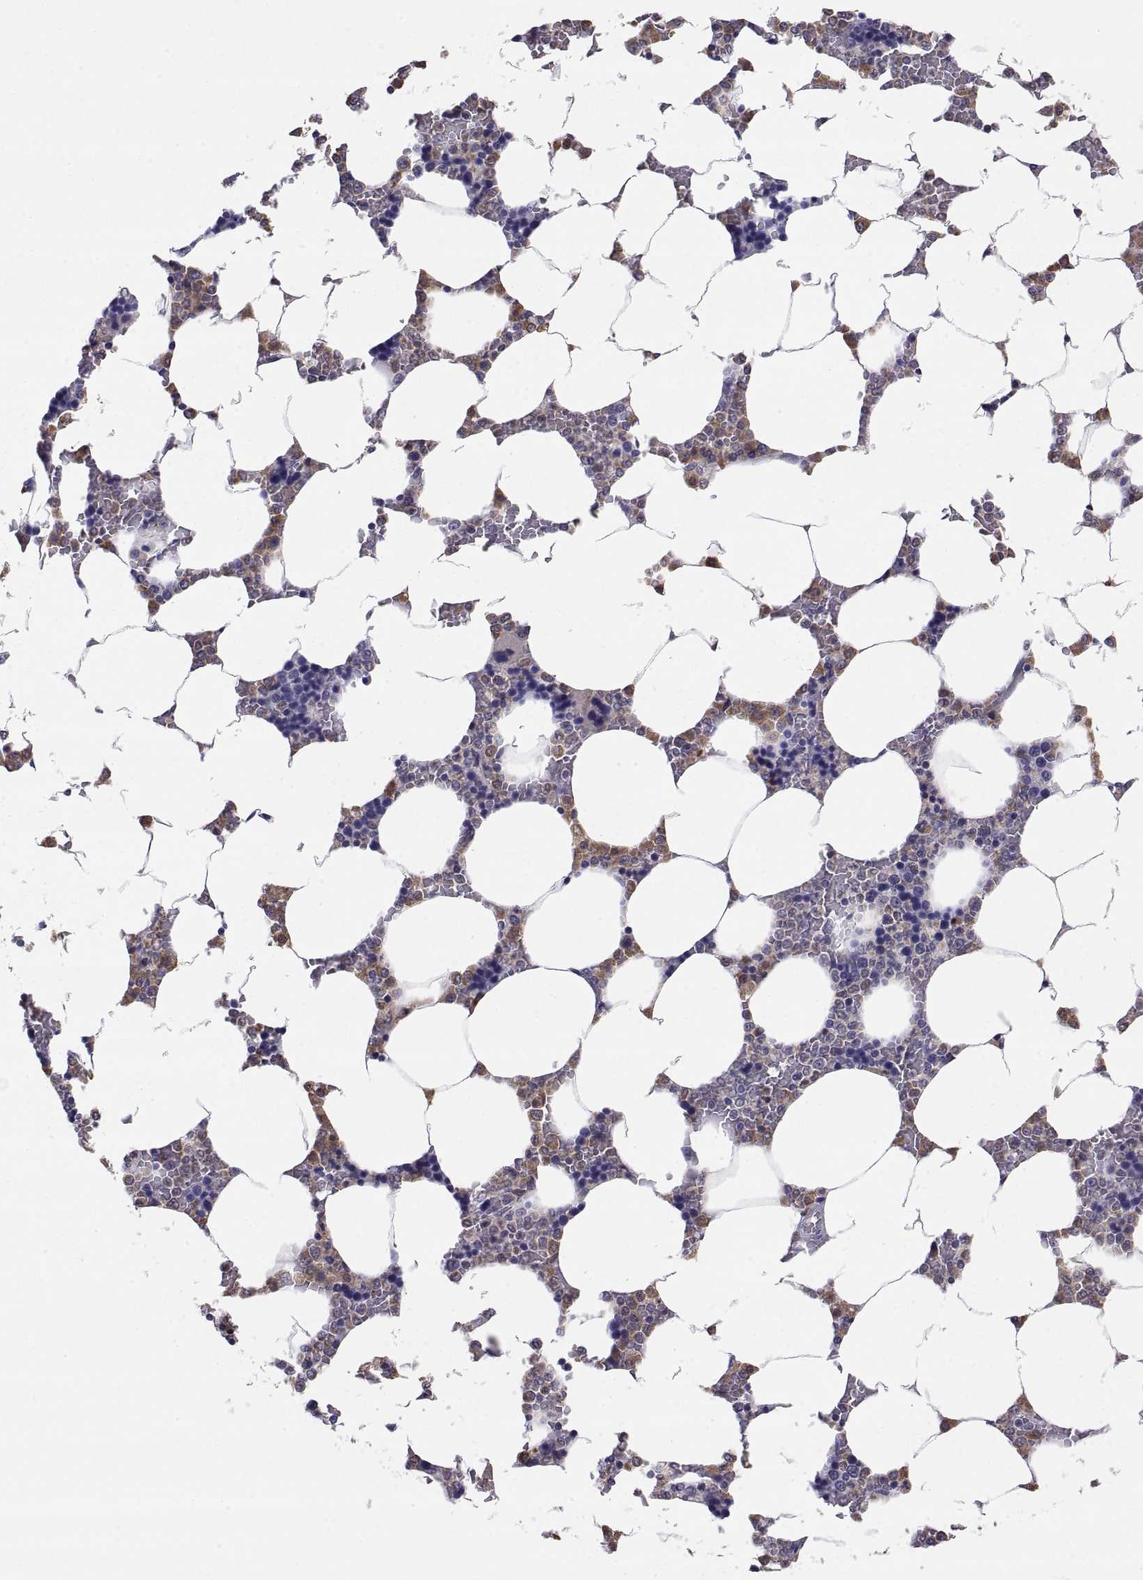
{"staining": {"intensity": "moderate", "quantity": "<25%", "location": "cytoplasmic/membranous"}, "tissue": "bone marrow", "cell_type": "Hematopoietic cells", "image_type": "normal", "snomed": [{"axis": "morphology", "description": "Normal tissue, NOS"}, {"axis": "topography", "description": "Bone marrow"}], "caption": "This histopathology image demonstrates benign bone marrow stained with immunohistochemistry (IHC) to label a protein in brown. The cytoplasmic/membranous of hematopoietic cells show moderate positivity for the protein. Nuclei are counter-stained blue.", "gene": "PKP1", "patient": {"sex": "male", "age": 63}}